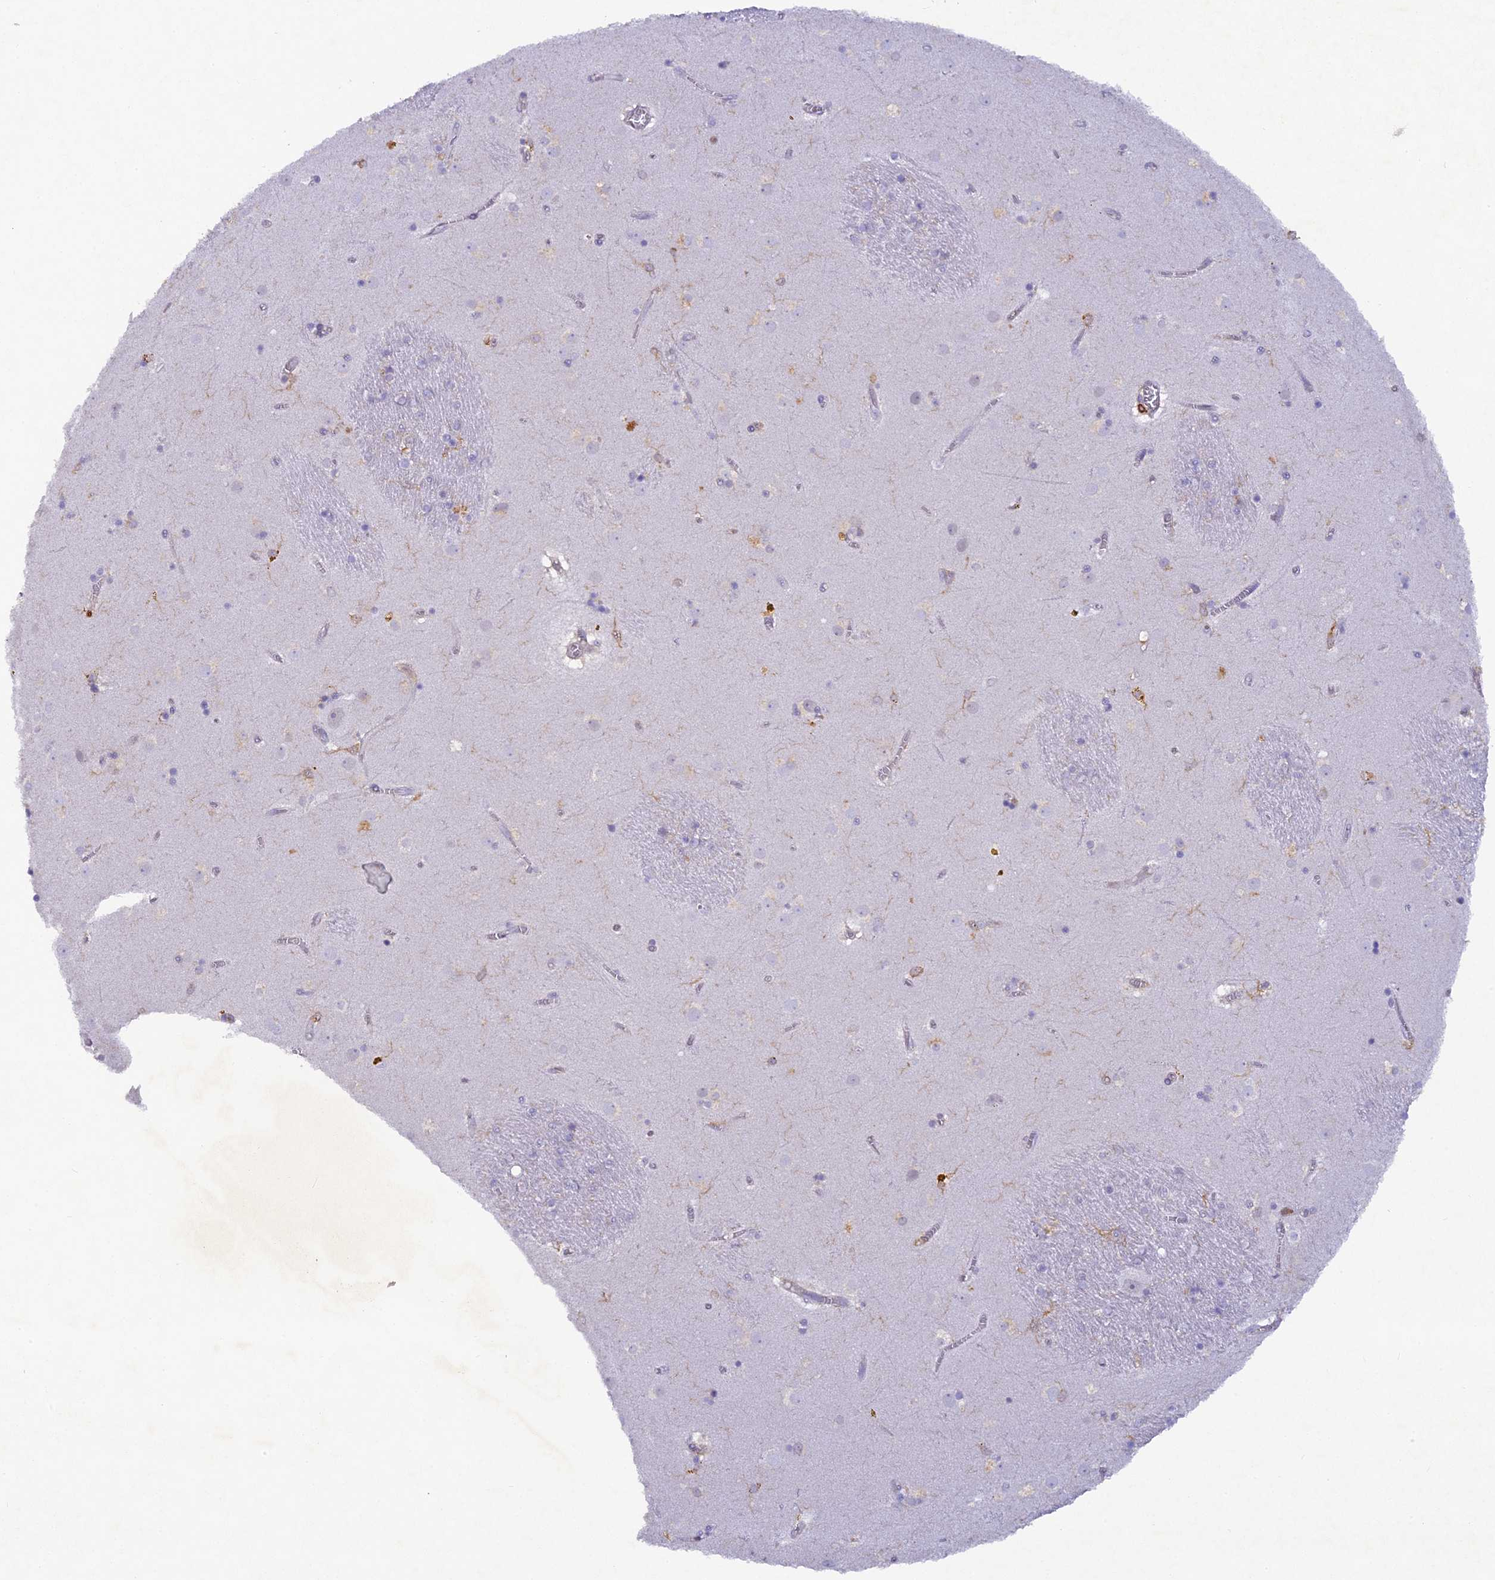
{"staining": {"intensity": "negative", "quantity": "none", "location": "none"}, "tissue": "caudate", "cell_type": "Glial cells", "image_type": "normal", "snomed": [{"axis": "morphology", "description": "Normal tissue, NOS"}, {"axis": "topography", "description": "Lateral ventricle wall"}], "caption": "Glial cells are negative for brown protein staining in unremarkable caudate. The staining was performed using DAB (3,3'-diaminobenzidine) to visualize the protein expression in brown, while the nuclei were stained in blue with hematoxylin (Magnification: 20x).", "gene": "FYB1", "patient": {"sex": "male", "age": 70}}